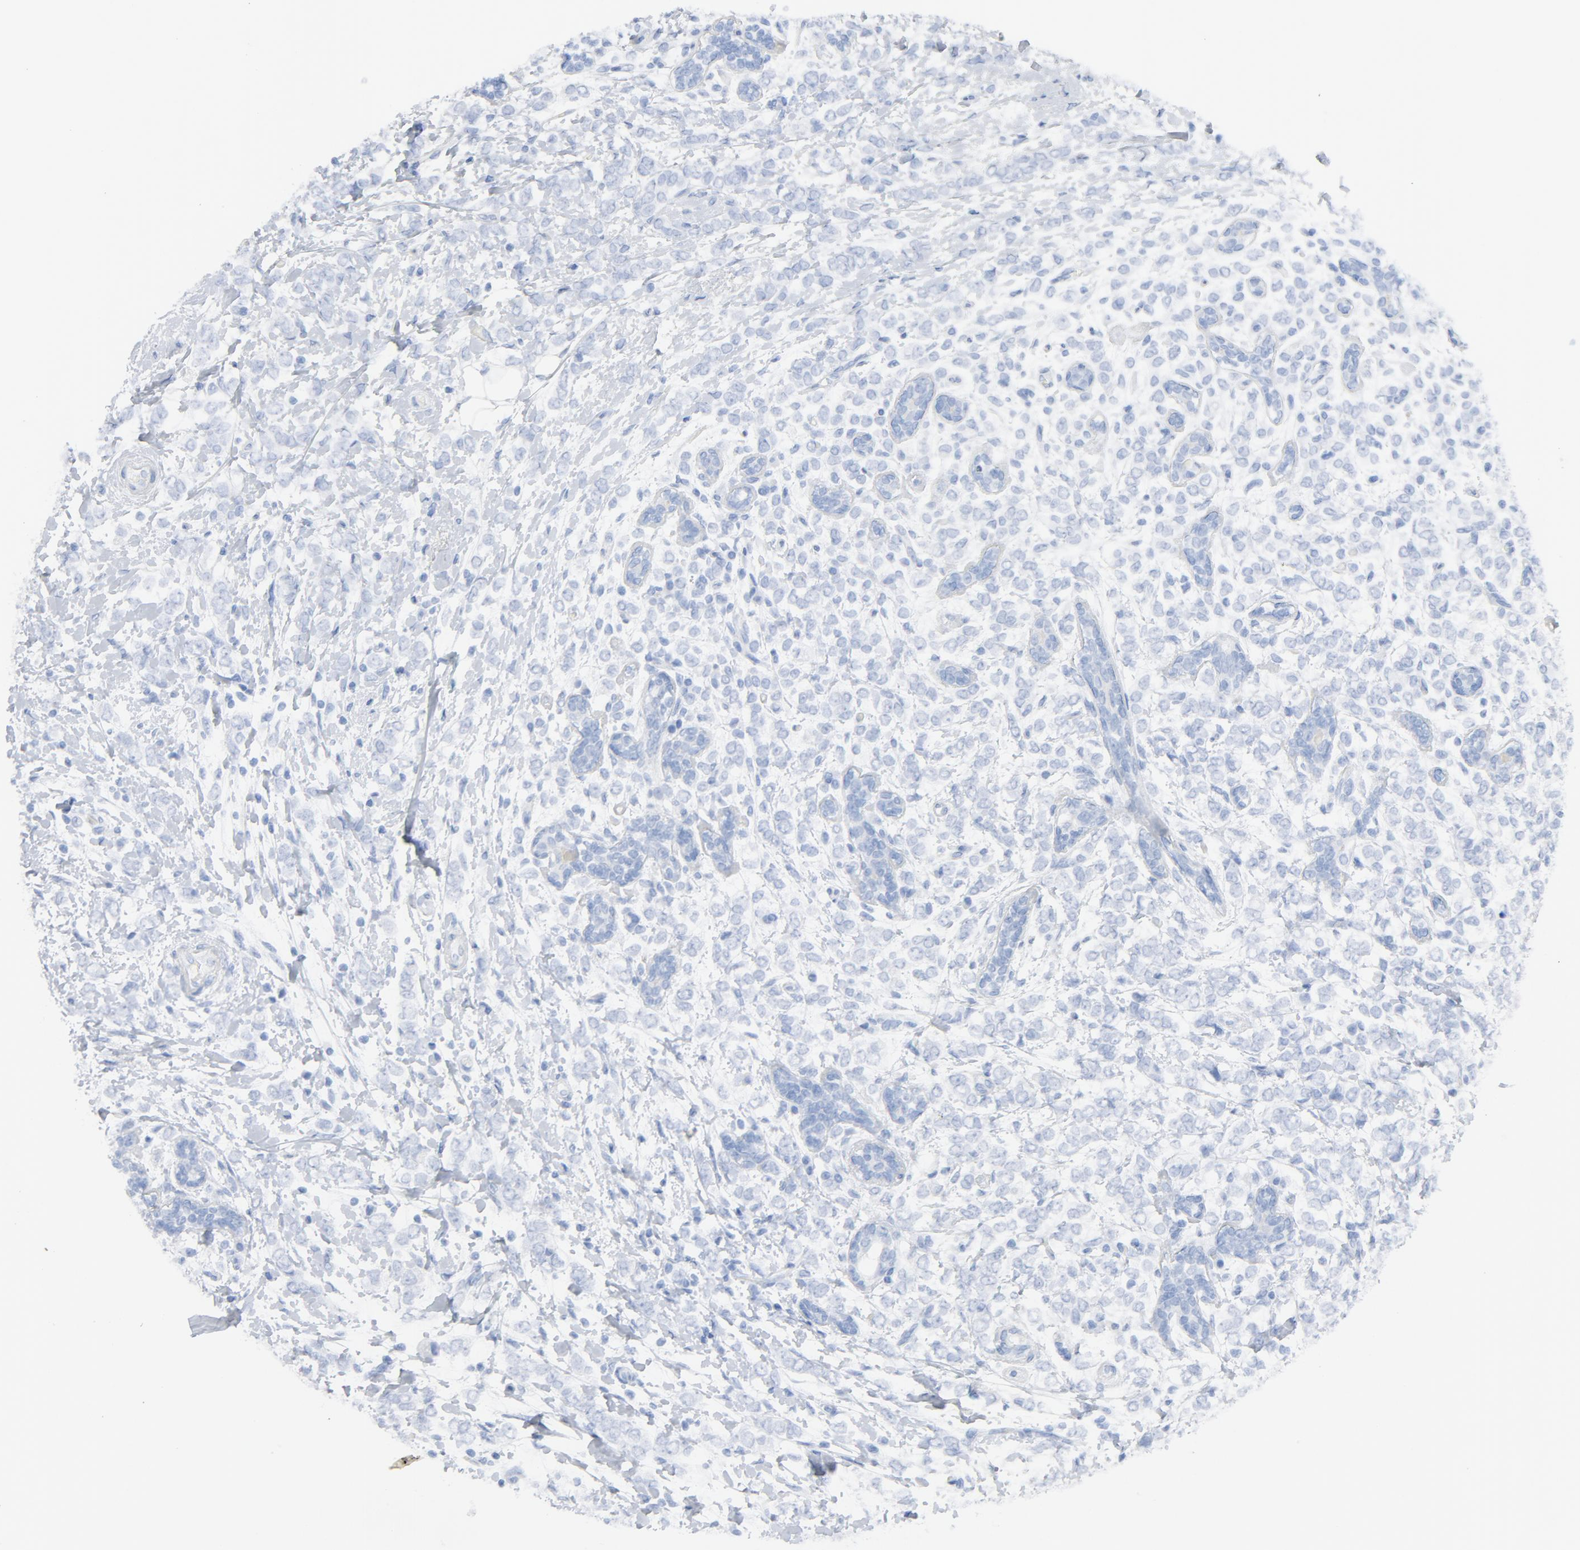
{"staining": {"intensity": "negative", "quantity": "none", "location": "none"}, "tissue": "breast cancer", "cell_type": "Tumor cells", "image_type": "cancer", "snomed": [{"axis": "morphology", "description": "Normal tissue, NOS"}, {"axis": "morphology", "description": "Lobular carcinoma"}, {"axis": "topography", "description": "Breast"}], "caption": "Immunohistochemistry (IHC) micrograph of breast lobular carcinoma stained for a protein (brown), which shows no staining in tumor cells.", "gene": "C14orf119", "patient": {"sex": "female", "age": 47}}